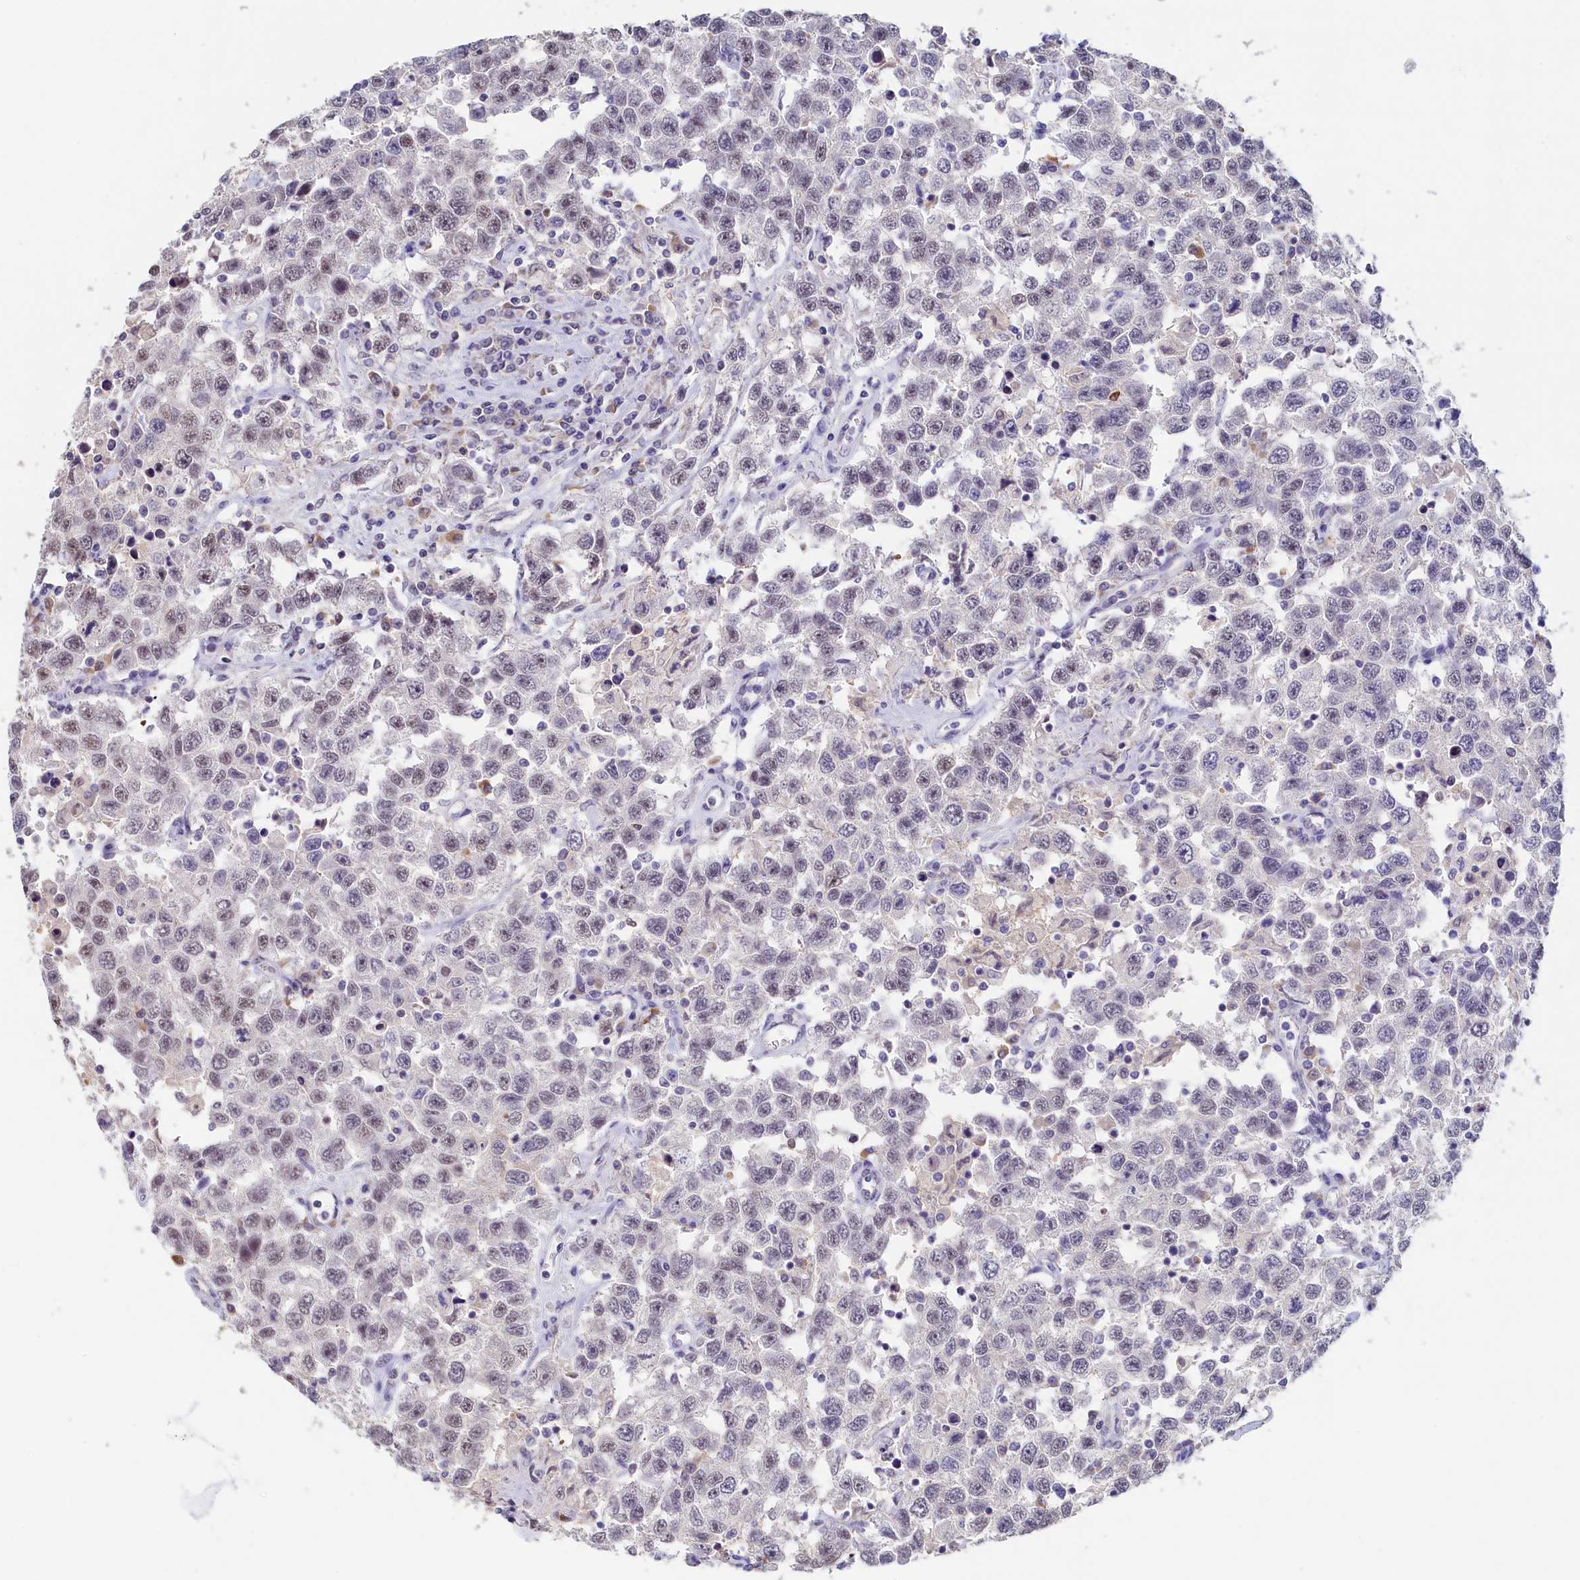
{"staining": {"intensity": "strong", "quantity": "25%-75%", "location": "nuclear"}, "tissue": "testis cancer", "cell_type": "Tumor cells", "image_type": "cancer", "snomed": [{"axis": "morphology", "description": "Seminoma, NOS"}, {"axis": "topography", "description": "Testis"}], "caption": "A high amount of strong nuclear expression is present in about 25%-75% of tumor cells in testis cancer tissue.", "gene": "MOSPD3", "patient": {"sex": "male", "age": 41}}